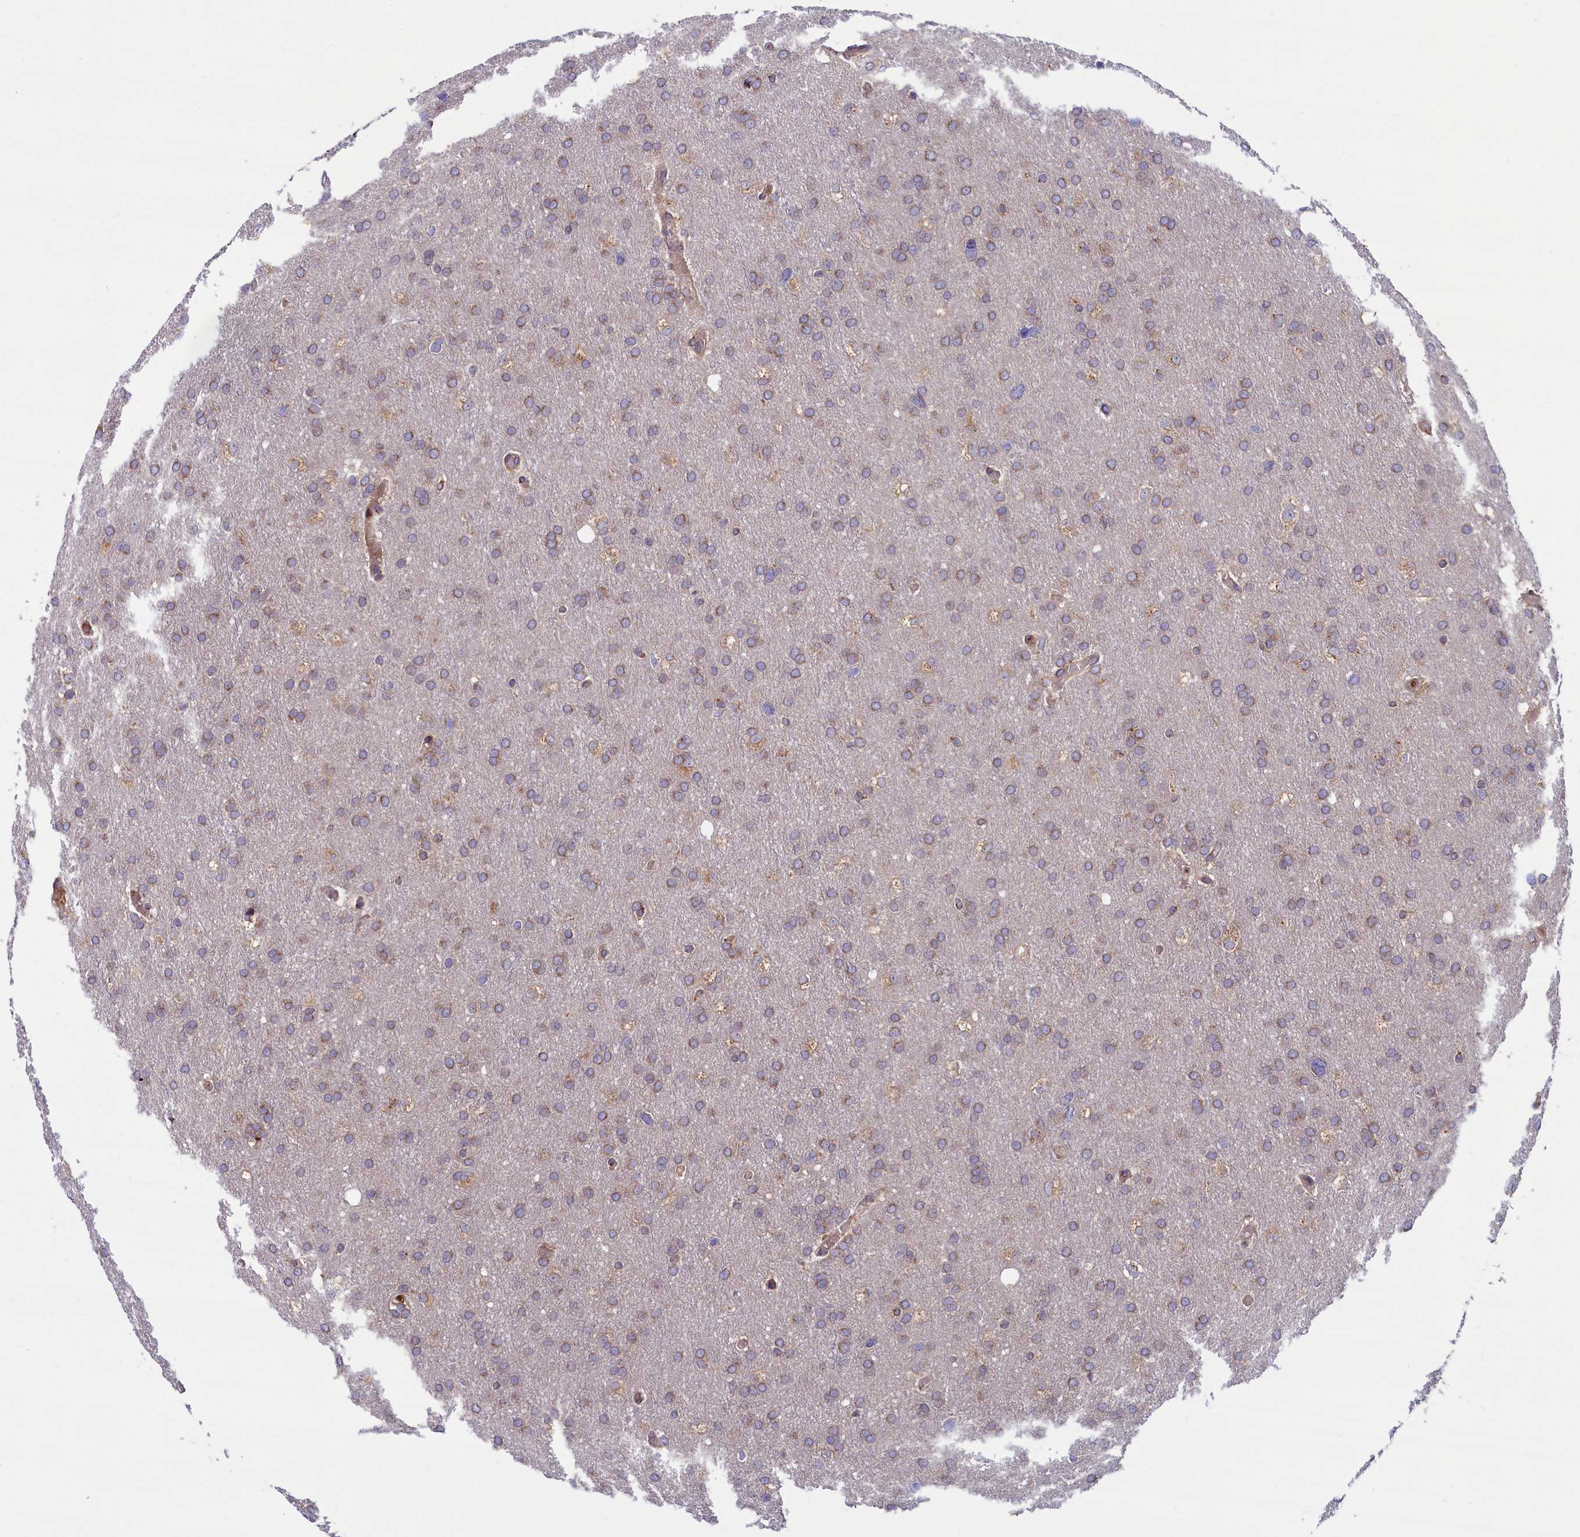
{"staining": {"intensity": "weak", "quantity": ">75%", "location": "cytoplasmic/membranous"}, "tissue": "glioma", "cell_type": "Tumor cells", "image_type": "cancer", "snomed": [{"axis": "morphology", "description": "Glioma, malignant, High grade"}, {"axis": "topography", "description": "Cerebral cortex"}], "caption": "Protein analysis of glioma tissue demonstrates weak cytoplasmic/membranous staining in about >75% of tumor cells. (DAB IHC, brown staining for protein, blue staining for nuclei).", "gene": "BLVRB", "patient": {"sex": "female", "age": 36}}